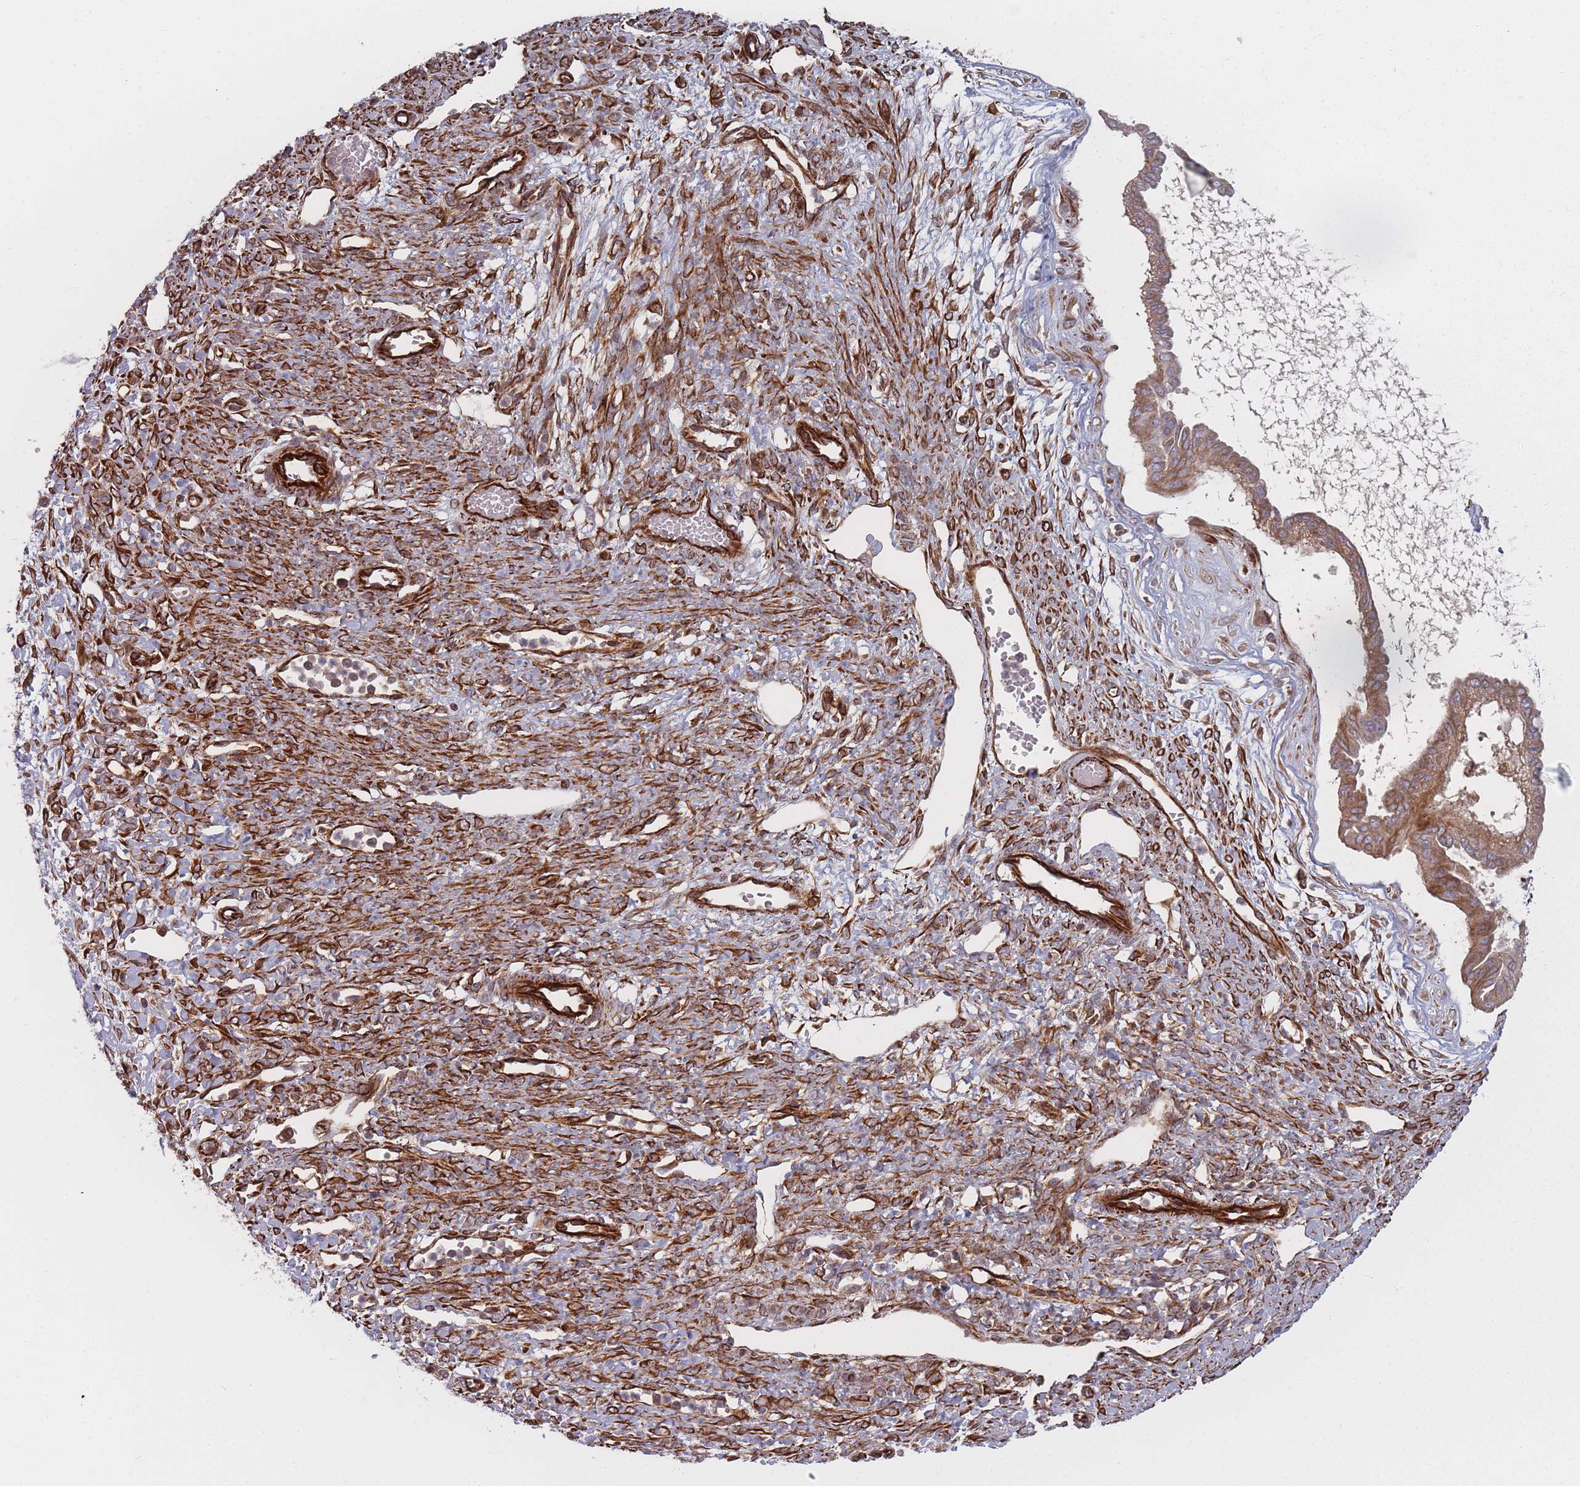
{"staining": {"intensity": "moderate", "quantity": ">75%", "location": "cytoplasmic/membranous"}, "tissue": "ovarian cancer", "cell_type": "Tumor cells", "image_type": "cancer", "snomed": [{"axis": "morphology", "description": "Cystadenocarcinoma, mucinous, NOS"}, {"axis": "topography", "description": "Ovary"}], "caption": "Immunohistochemistry (IHC) photomicrograph of neoplastic tissue: human ovarian cancer stained using IHC displays medium levels of moderate protein expression localized specifically in the cytoplasmic/membranous of tumor cells, appearing as a cytoplasmic/membranous brown color.", "gene": "EEF1AKMT2", "patient": {"sex": "female", "age": 73}}